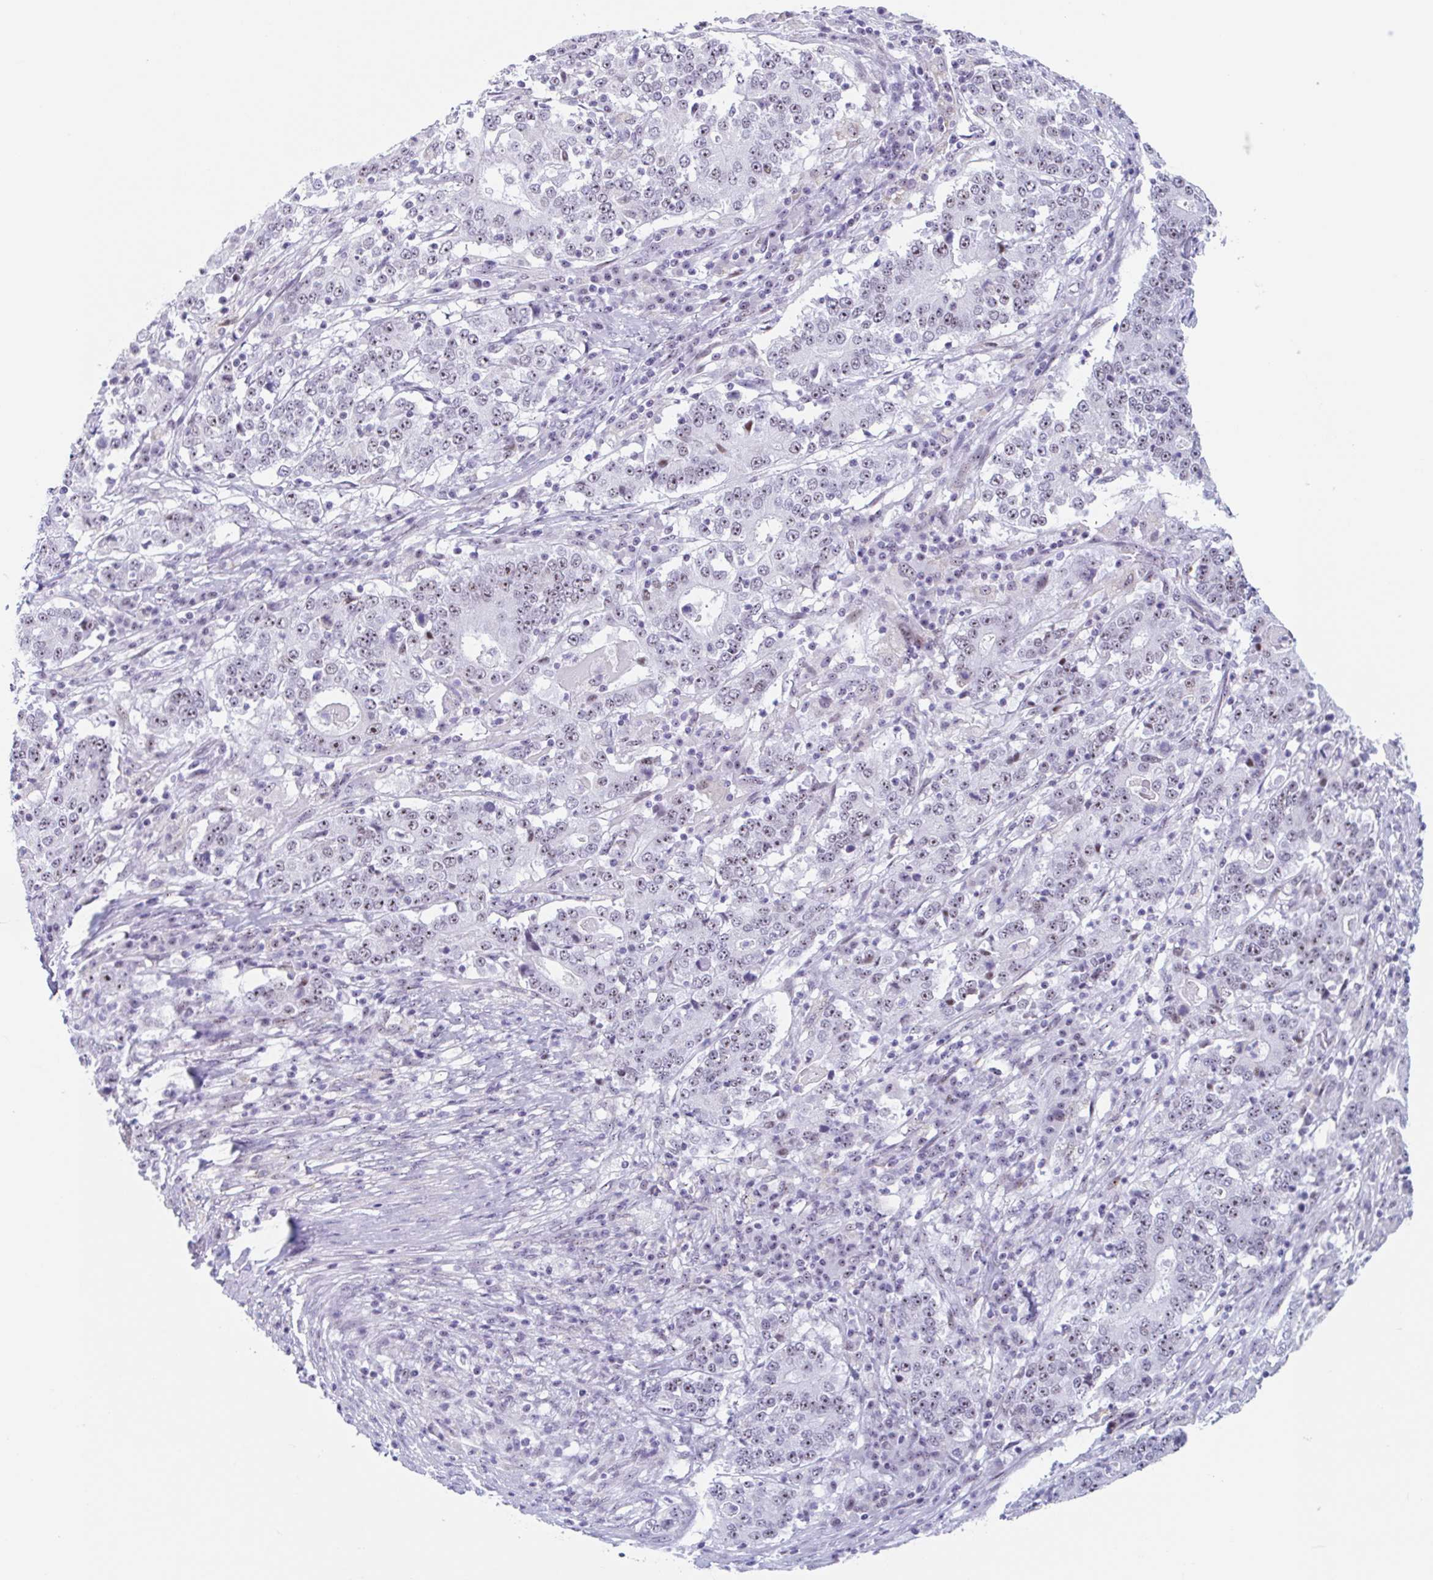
{"staining": {"intensity": "moderate", "quantity": ">75%", "location": "nuclear"}, "tissue": "stomach cancer", "cell_type": "Tumor cells", "image_type": "cancer", "snomed": [{"axis": "morphology", "description": "Adenocarcinoma, NOS"}, {"axis": "topography", "description": "Stomach"}], "caption": "Tumor cells reveal medium levels of moderate nuclear positivity in approximately >75% of cells in stomach adenocarcinoma.", "gene": "LENG9", "patient": {"sex": "male", "age": 59}}